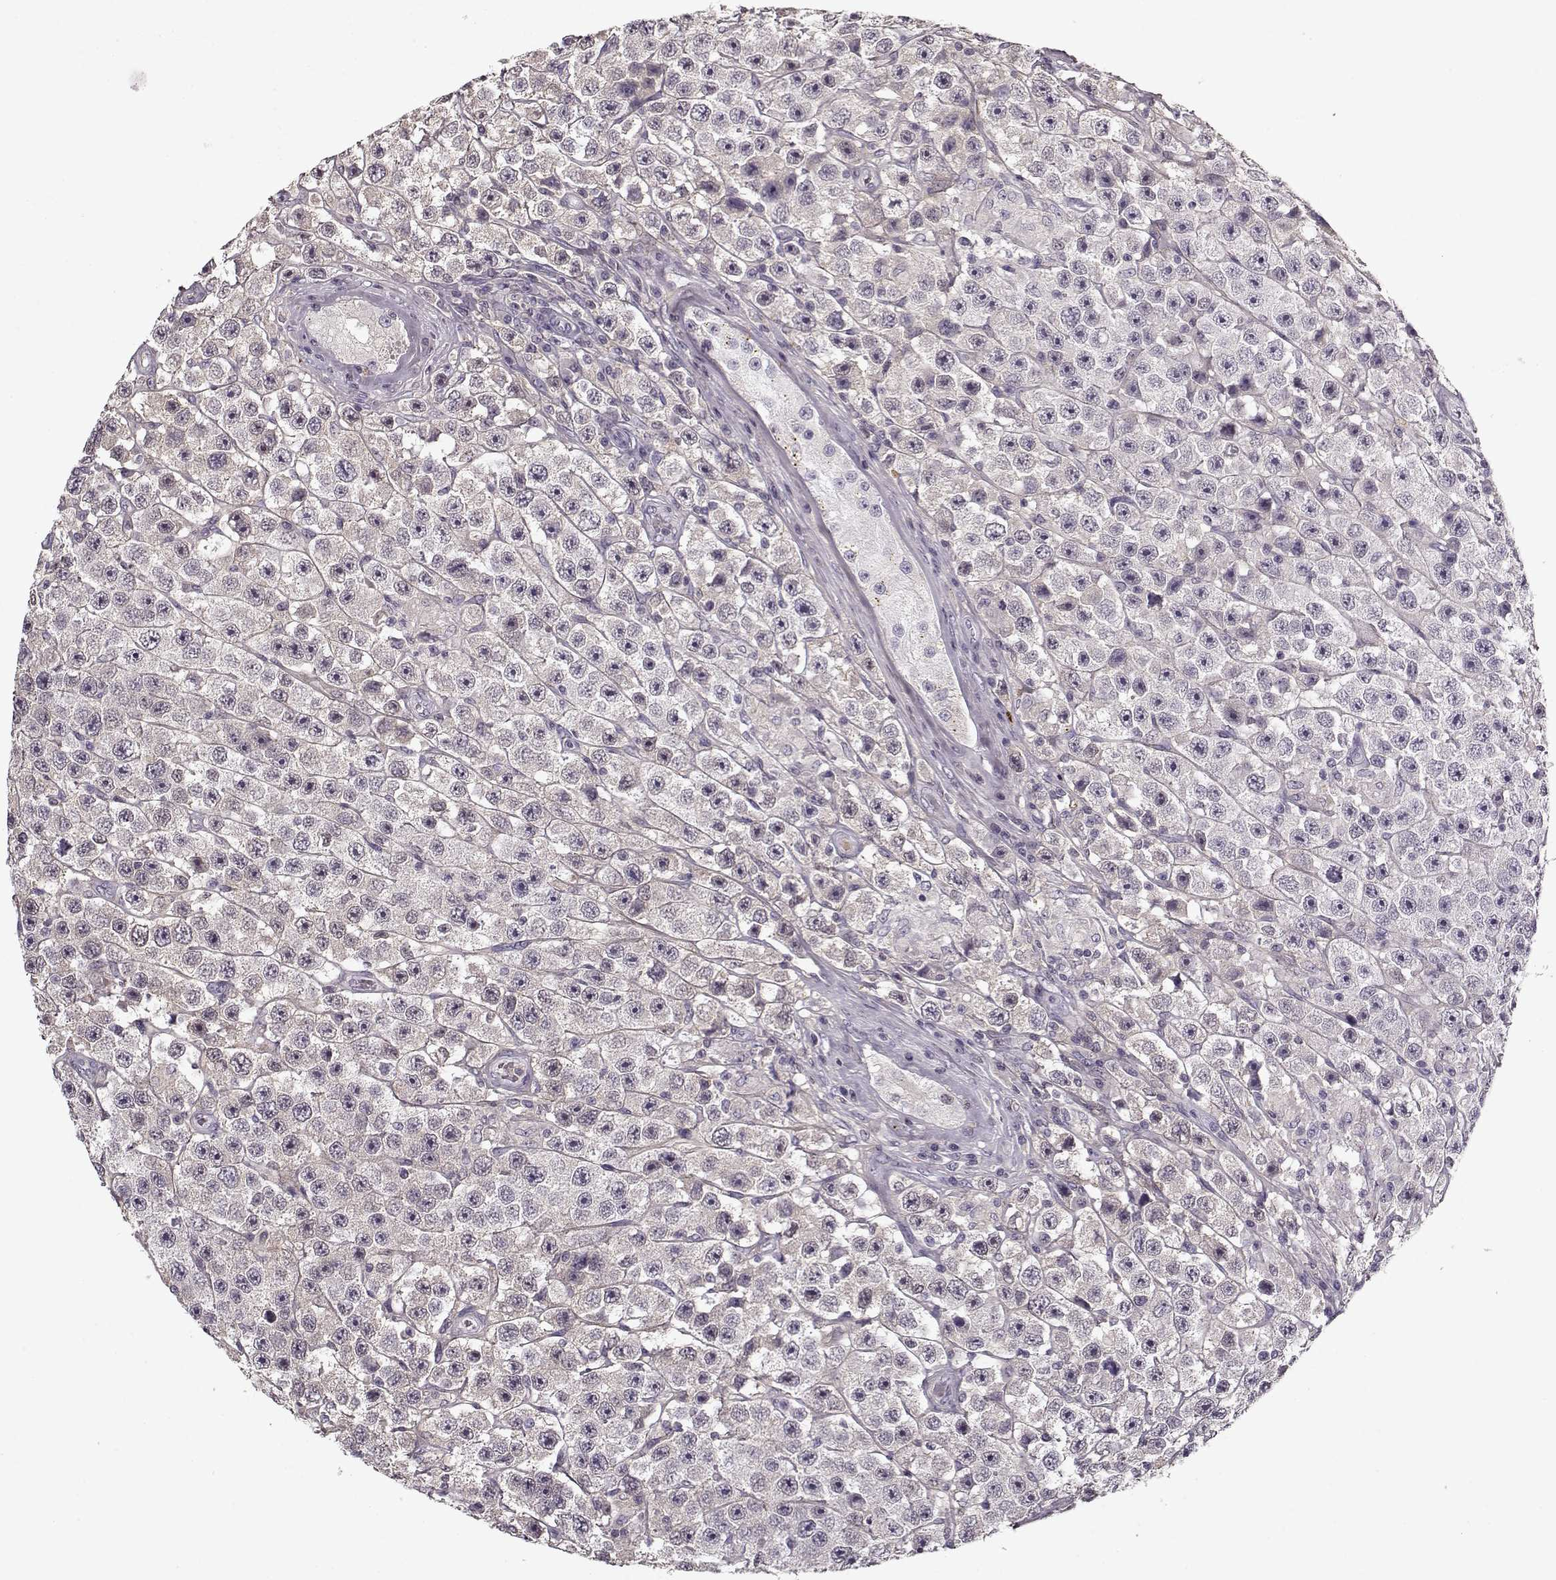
{"staining": {"intensity": "negative", "quantity": "none", "location": "none"}, "tissue": "testis cancer", "cell_type": "Tumor cells", "image_type": "cancer", "snomed": [{"axis": "morphology", "description": "Seminoma, NOS"}, {"axis": "topography", "description": "Testis"}], "caption": "Immunohistochemistry histopathology image of seminoma (testis) stained for a protein (brown), which shows no staining in tumor cells. (DAB IHC, high magnification).", "gene": "LUM", "patient": {"sex": "male", "age": 45}}